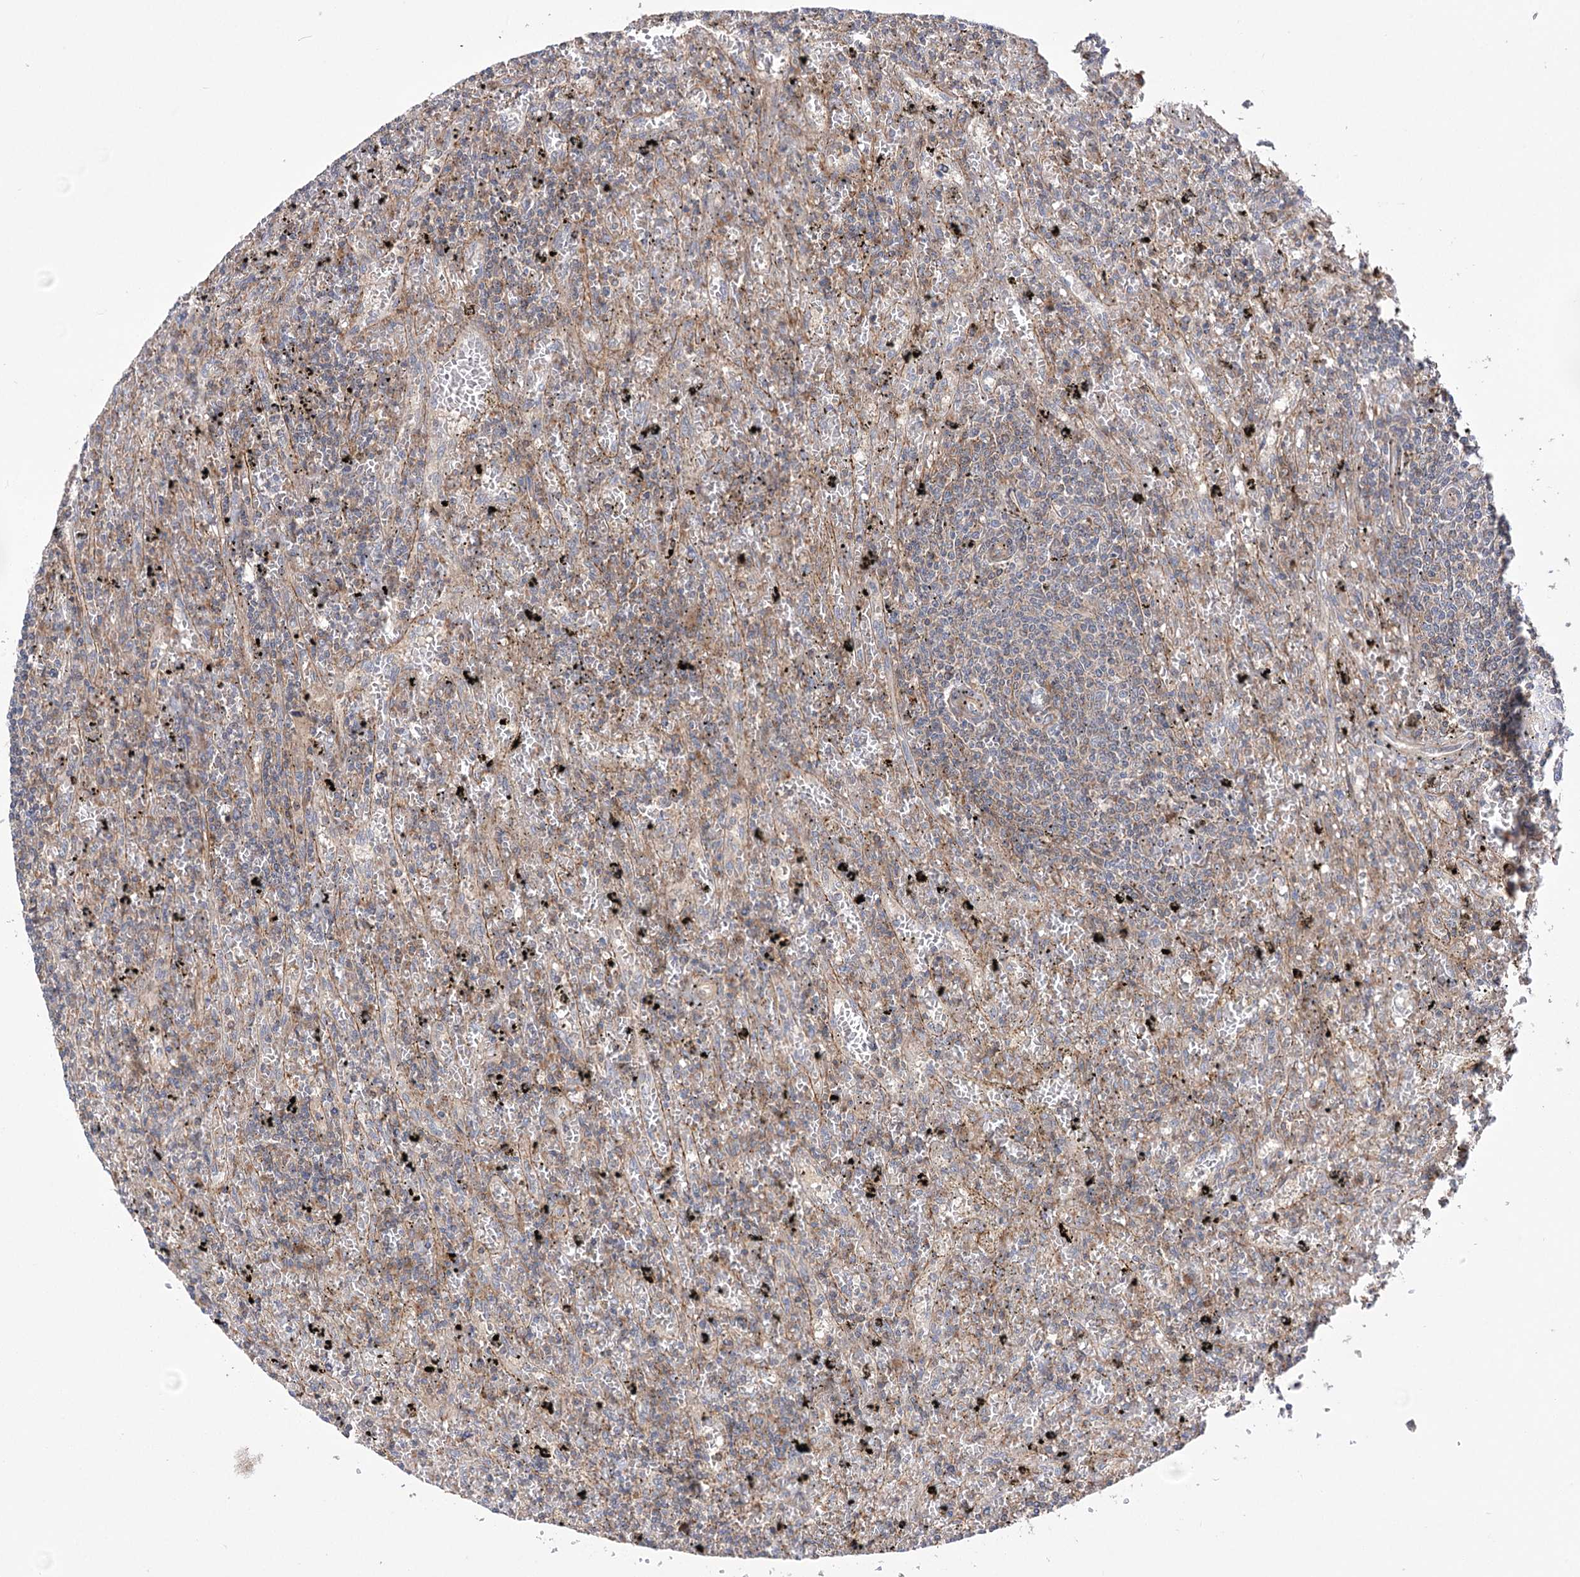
{"staining": {"intensity": "negative", "quantity": "none", "location": "none"}, "tissue": "lymphoma", "cell_type": "Tumor cells", "image_type": "cancer", "snomed": [{"axis": "morphology", "description": "Malignant lymphoma, non-Hodgkin's type, Low grade"}, {"axis": "topography", "description": "Spleen"}], "caption": "Immunohistochemical staining of low-grade malignant lymphoma, non-Hodgkin's type shows no significant staining in tumor cells.", "gene": "VPS37B", "patient": {"sex": "male", "age": 76}}